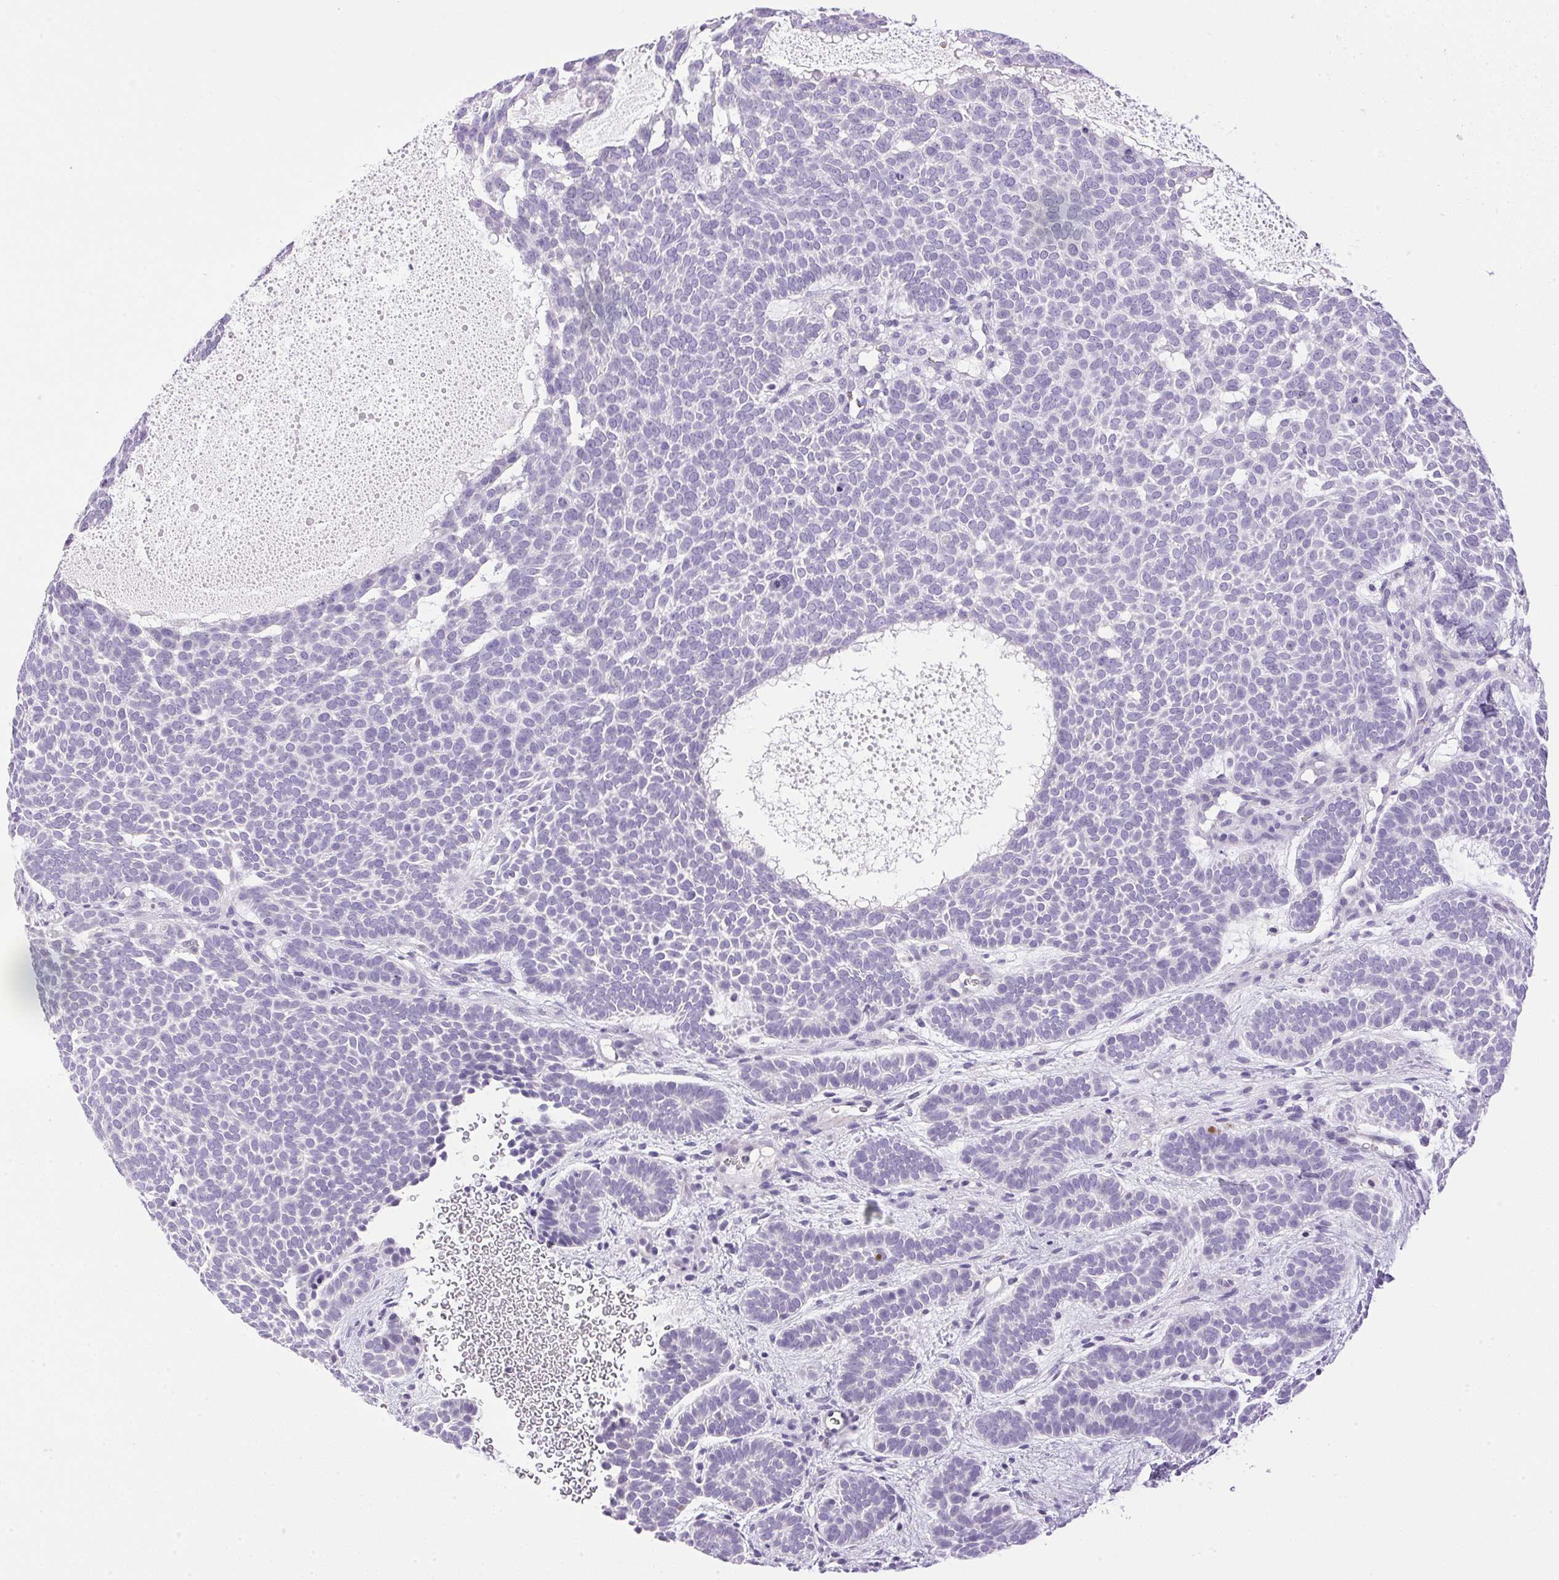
{"staining": {"intensity": "negative", "quantity": "none", "location": "none"}, "tissue": "skin cancer", "cell_type": "Tumor cells", "image_type": "cancer", "snomed": [{"axis": "morphology", "description": "Basal cell carcinoma"}, {"axis": "topography", "description": "Skin"}], "caption": "DAB immunohistochemical staining of human basal cell carcinoma (skin) exhibits no significant positivity in tumor cells. (DAB immunohistochemistry (IHC) with hematoxylin counter stain).", "gene": "ATP6V0A4", "patient": {"sex": "female", "age": 82}}